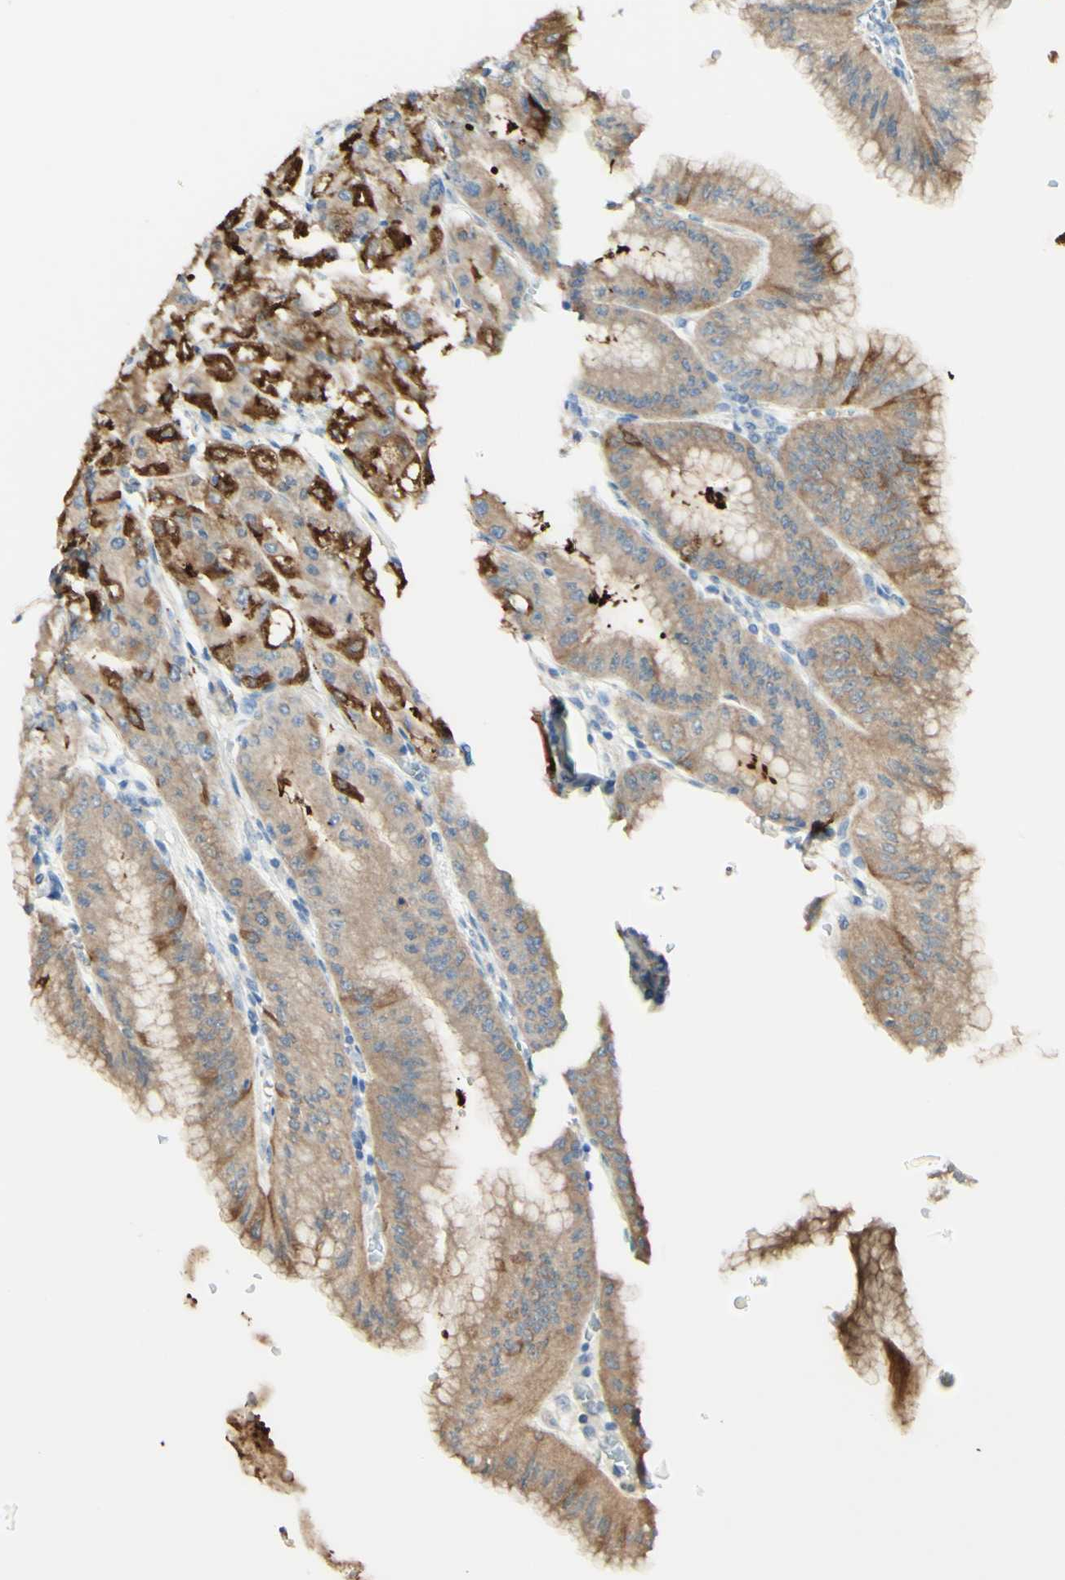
{"staining": {"intensity": "strong", "quantity": "25%-75%", "location": "cytoplasmic/membranous"}, "tissue": "stomach", "cell_type": "Glandular cells", "image_type": "normal", "snomed": [{"axis": "morphology", "description": "Normal tissue, NOS"}, {"axis": "topography", "description": "Stomach, lower"}], "caption": "Immunohistochemical staining of benign stomach reveals high levels of strong cytoplasmic/membranous expression in approximately 25%-75% of glandular cells.", "gene": "MTM1", "patient": {"sex": "male", "age": 71}}